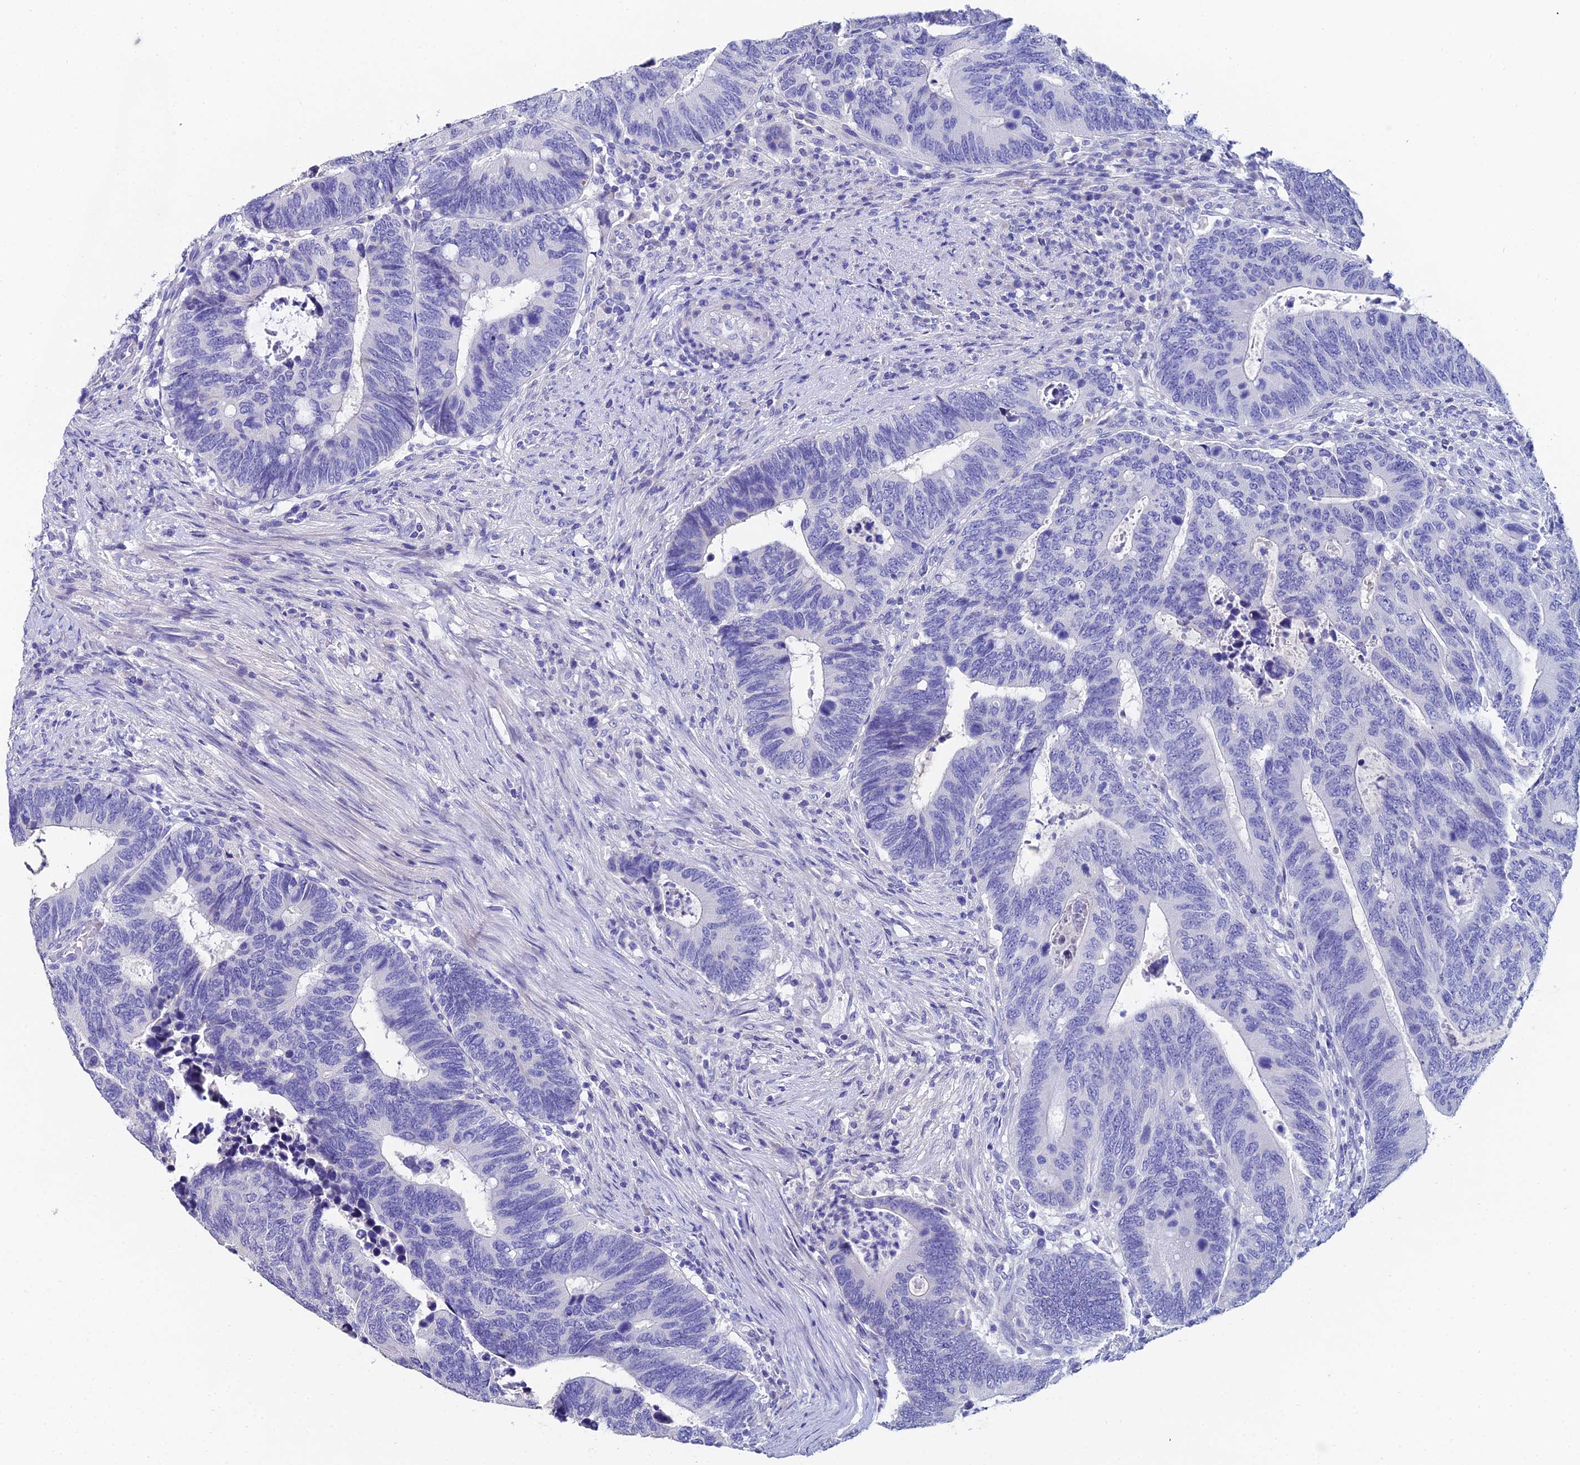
{"staining": {"intensity": "negative", "quantity": "none", "location": "none"}, "tissue": "colorectal cancer", "cell_type": "Tumor cells", "image_type": "cancer", "snomed": [{"axis": "morphology", "description": "Adenocarcinoma, NOS"}, {"axis": "topography", "description": "Colon"}], "caption": "DAB (3,3'-diaminobenzidine) immunohistochemical staining of human colorectal cancer (adenocarcinoma) displays no significant expression in tumor cells.", "gene": "ESRRG", "patient": {"sex": "male", "age": 87}}